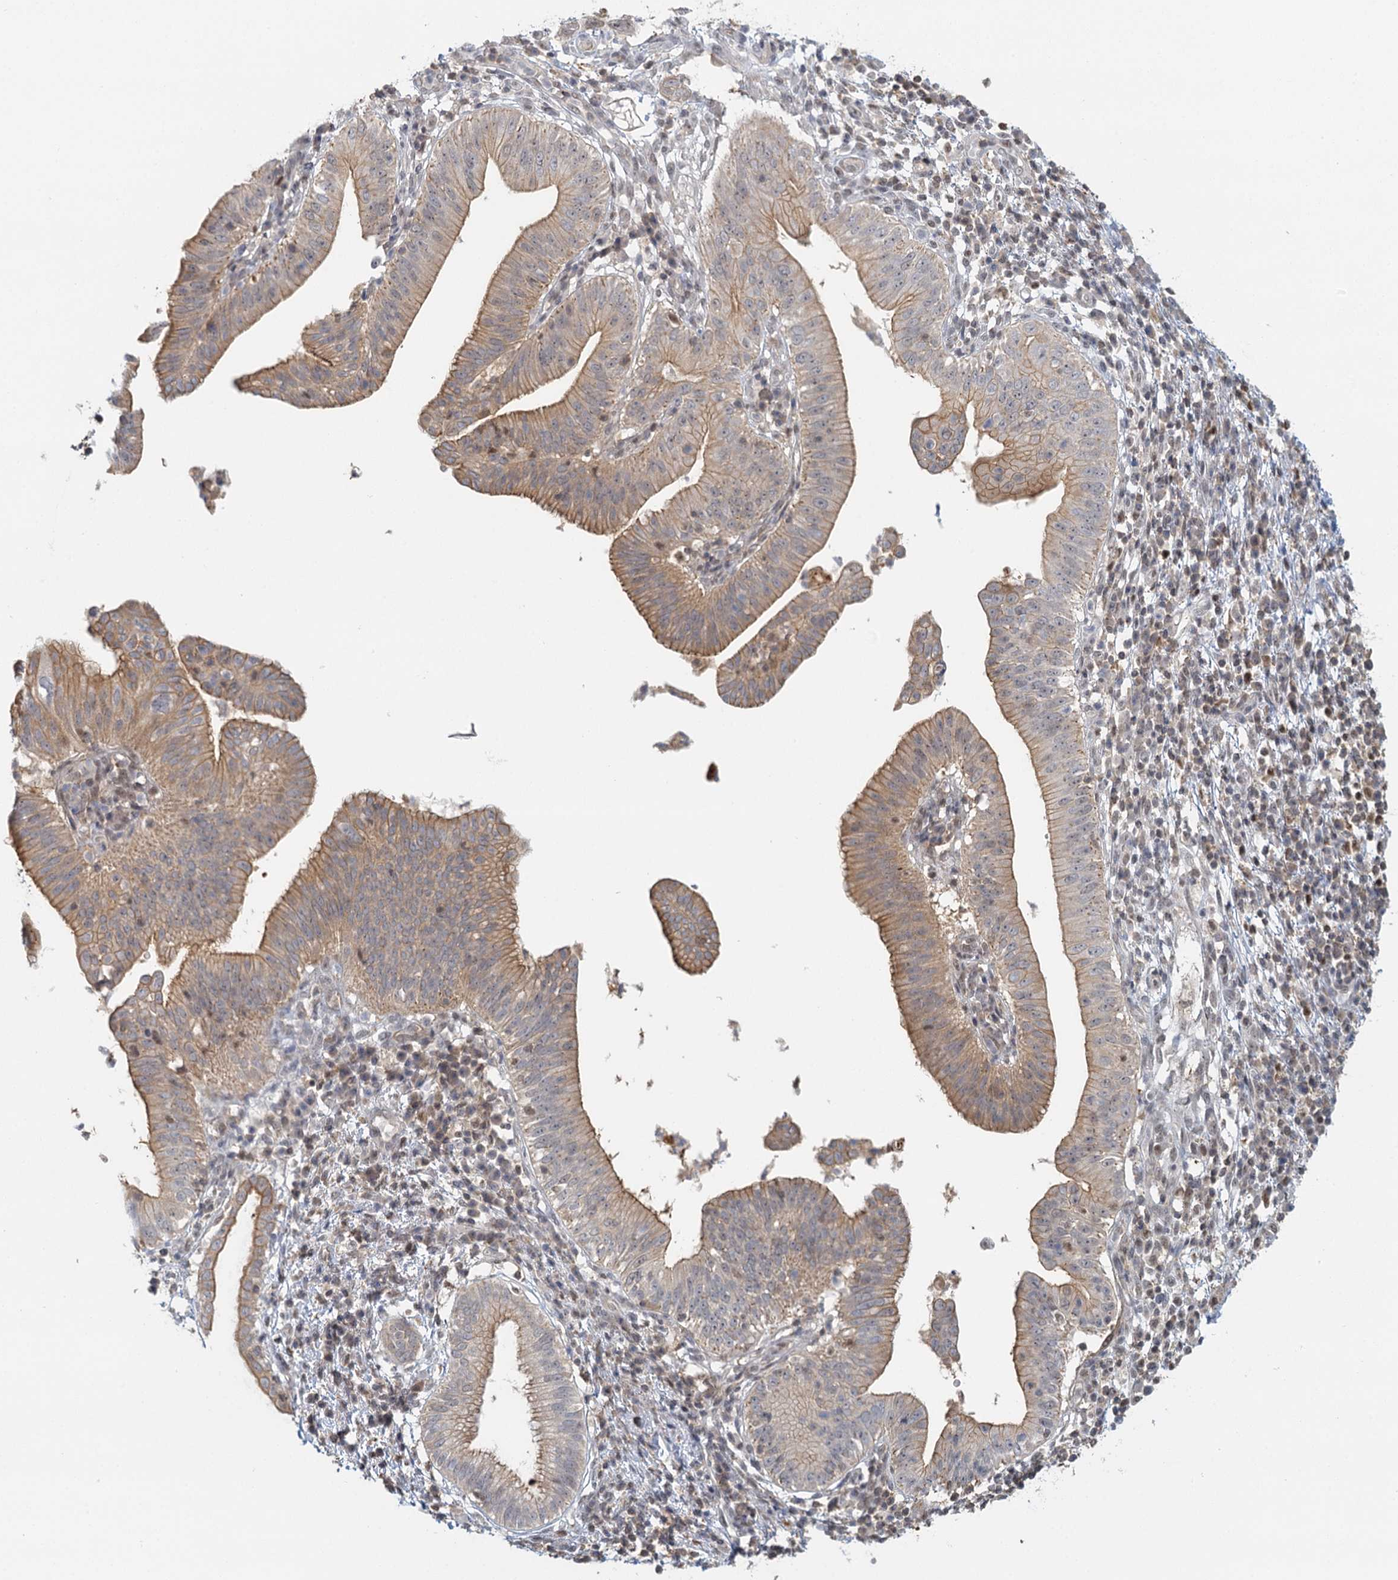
{"staining": {"intensity": "moderate", "quantity": "25%-75%", "location": "cytoplasmic/membranous"}, "tissue": "pancreatic cancer", "cell_type": "Tumor cells", "image_type": "cancer", "snomed": [{"axis": "morphology", "description": "Adenocarcinoma, NOS"}, {"axis": "topography", "description": "Pancreas"}], "caption": "Immunohistochemical staining of human adenocarcinoma (pancreatic) exhibits medium levels of moderate cytoplasmic/membranous protein staining in about 25%-75% of tumor cells.", "gene": "GPATCH11", "patient": {"sex": "male", "age": 68}}